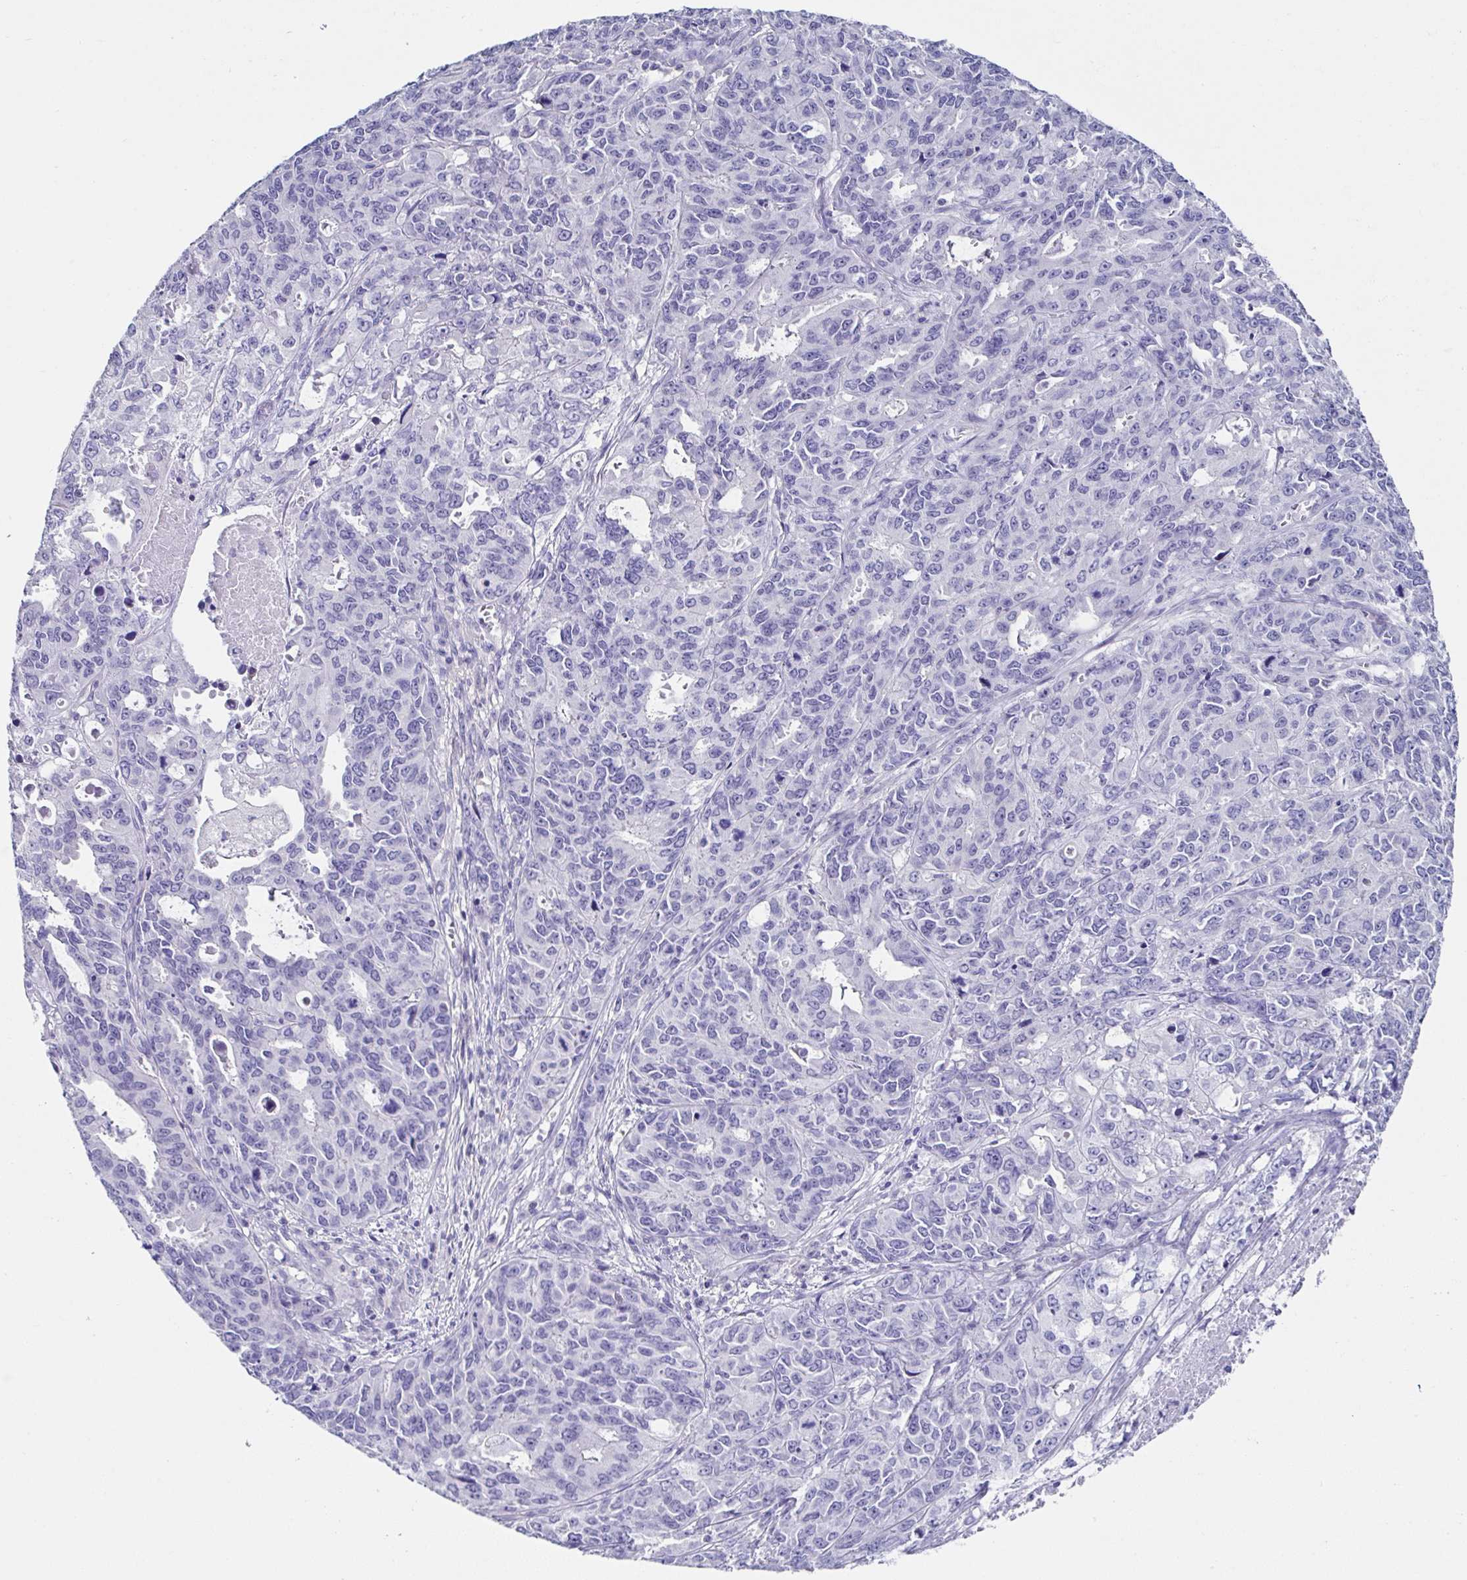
{"staining": {"intensity": "negative", "quantity": "none", "location": "none"}, "tissue": "endometrial cancer", "cell_type": "Tumor cells", "image_type": "cancer", "snomed": [{"axis": "morphology", "description": "Adenocarcinoma, NOS"}, {"axis": "topography", "description": "Uterus"}], "caption": "High power microscopy micrograph of an immunohistochemistry (IHC) photomicrograph of endometrial cancer (adenocarcinoma), revealing no significant expression in tumor cells.", "gene": "UGT3A1", "patient": {"sex": "female", "age": 79}}